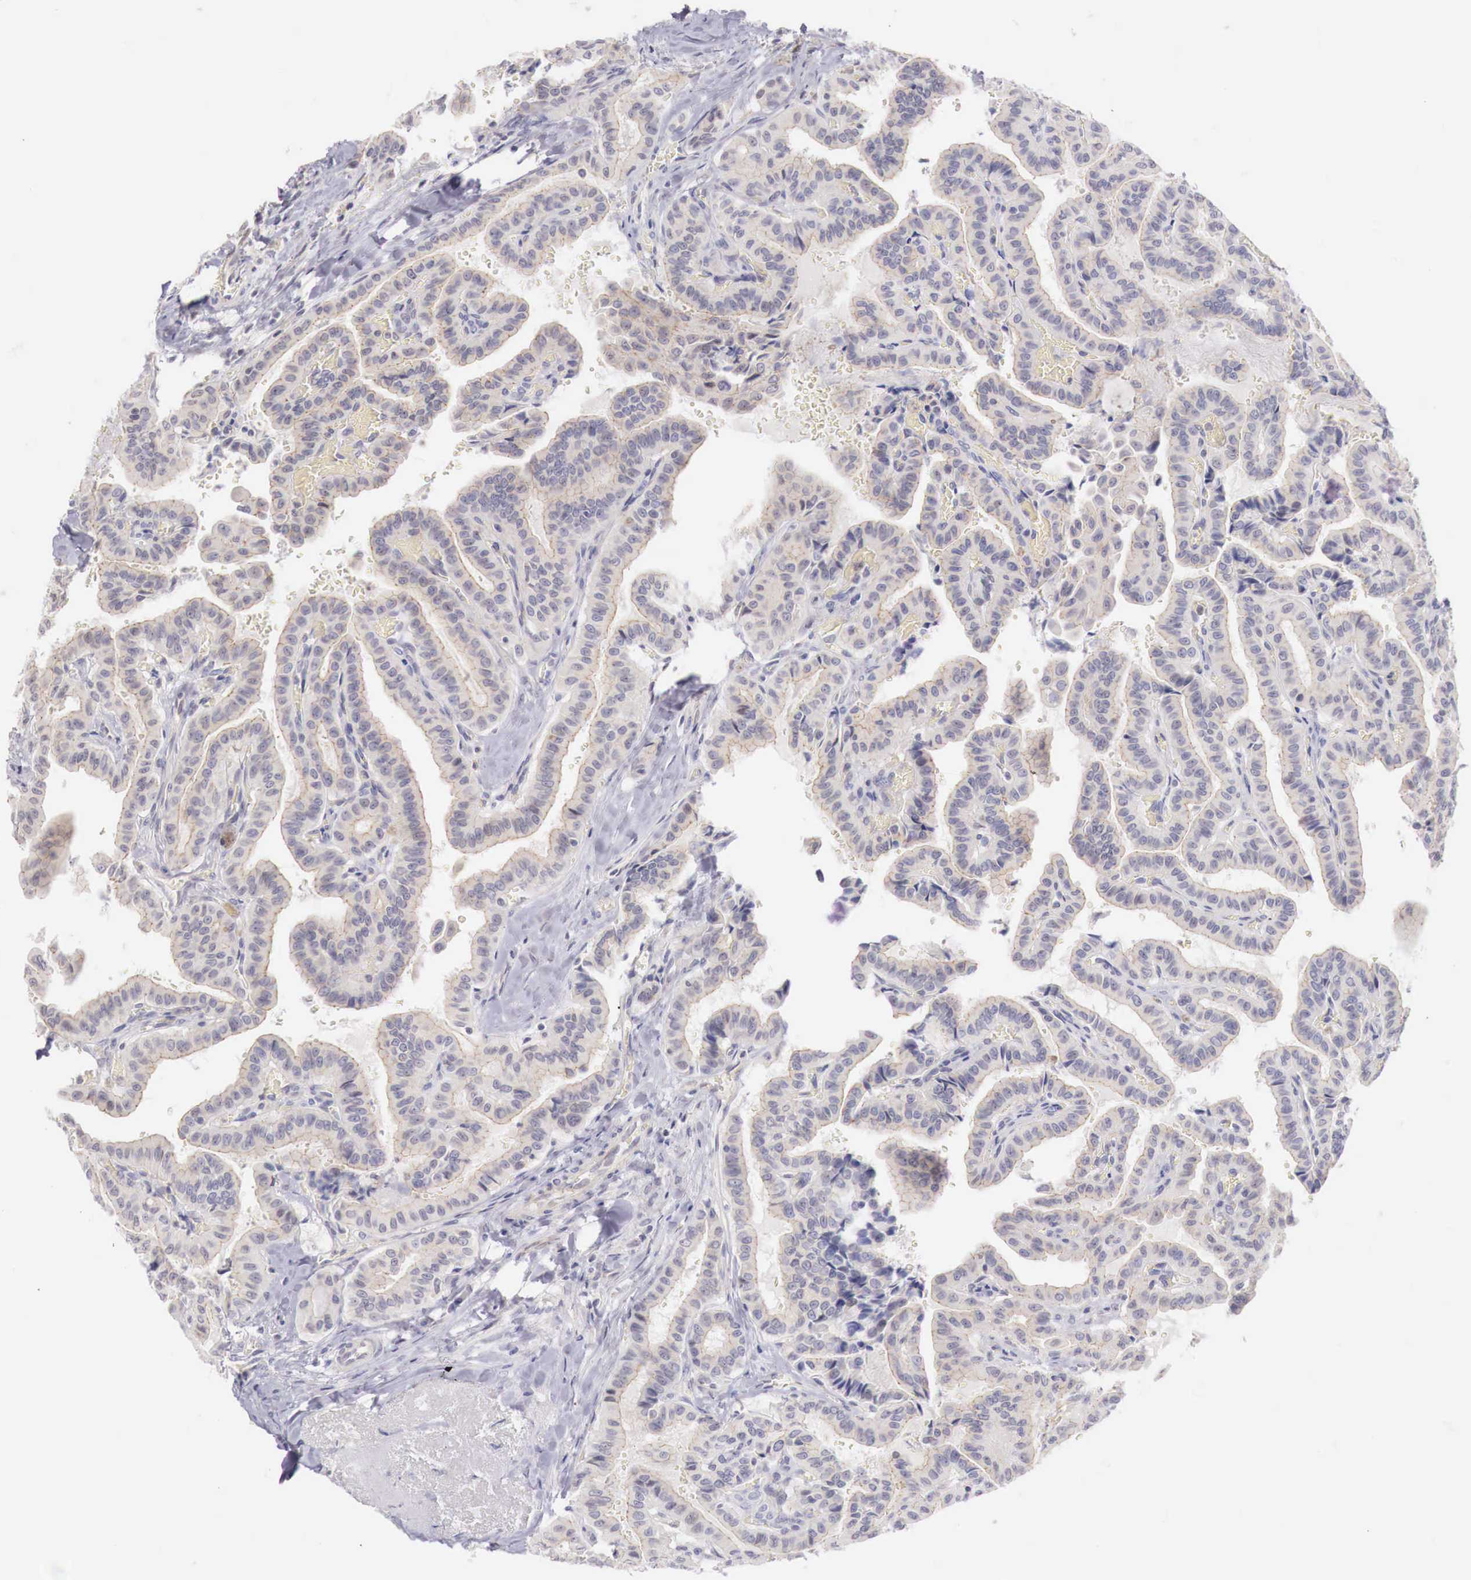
{"staining": {"intensity": "negative", "quantity": "none", "location": "none"}, "tissue": "thyroid cancer", "cell_type": "Tumor cells", "image_type": "cancer", "snomed": [{"axis": "morphology", "description": "Papillary adenocarcinoma, NOS"}, {"axis": "topography", "description": "Thyroid gland"}], "caption": "A micrograph of human thyroid cancer is negative for staining in tumor cells.", "gene": "TRIM13", "patient": {"sex": "male", "age": 87}}